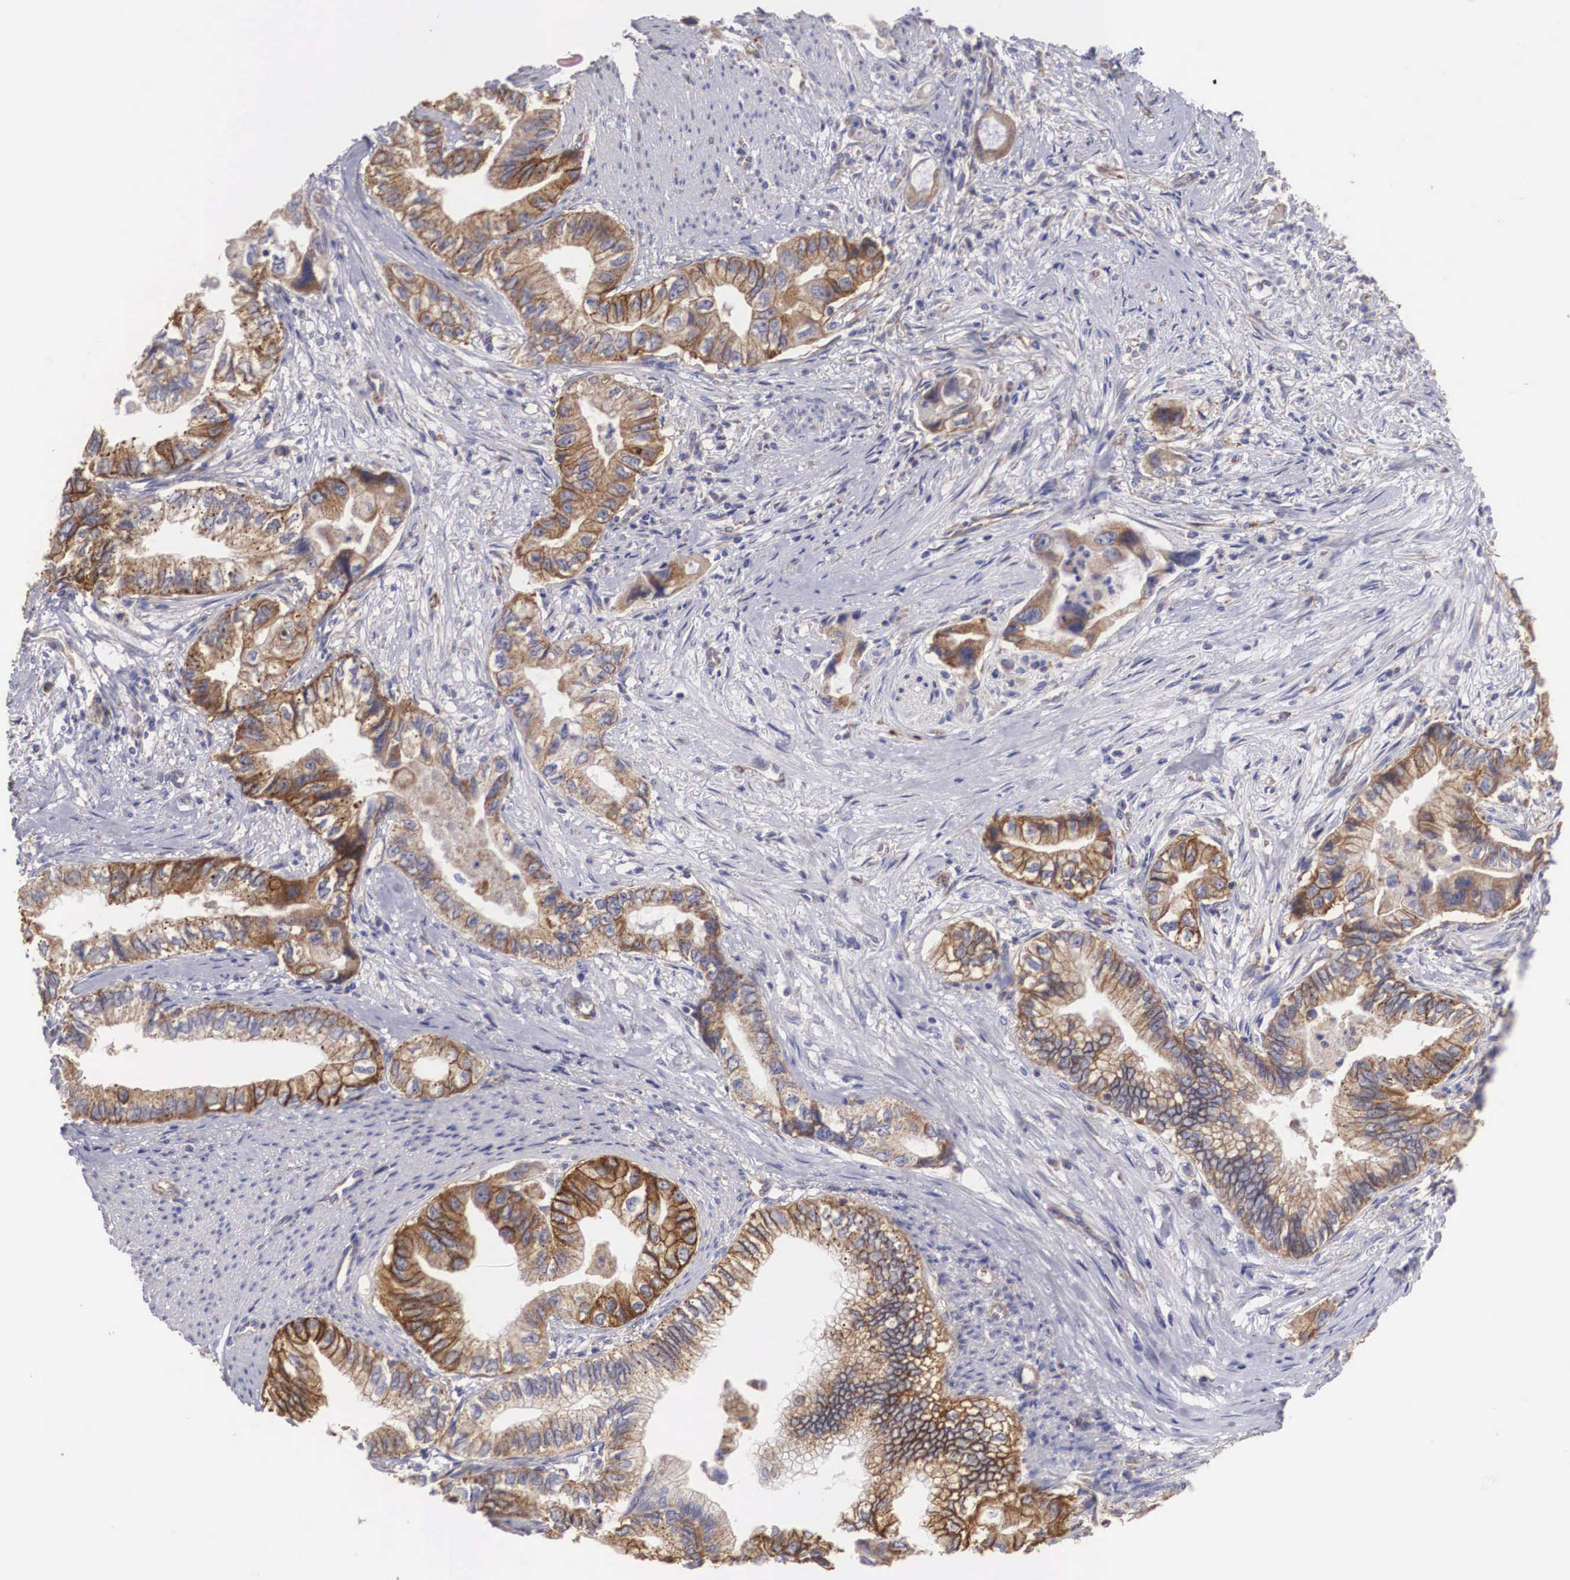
{"staining": {"intensity": "moderate", "quantity": ">75%", "location": "cytoplasmic/membranous"}, "tissue": "pancreatic cancer", "cell_type": "Tumor cells", "image_type": "cancer", "snomed": [{"axis": "morphology", "description": "Adenocarcinoma, NOS"}, {"axis": "topography", "description": "Pancreas"}, {"axis": "topography", "description": "Stomach, upper"}], "caption": "Pancreatic cancer (adenocarcinoma) stained with a brown dye displays moderate cytoplasmic/membranous positive staining in about >75% of tumor cells.", "gene": "XPNPEP3", "patient": {"sex": "male", "age": 77}}